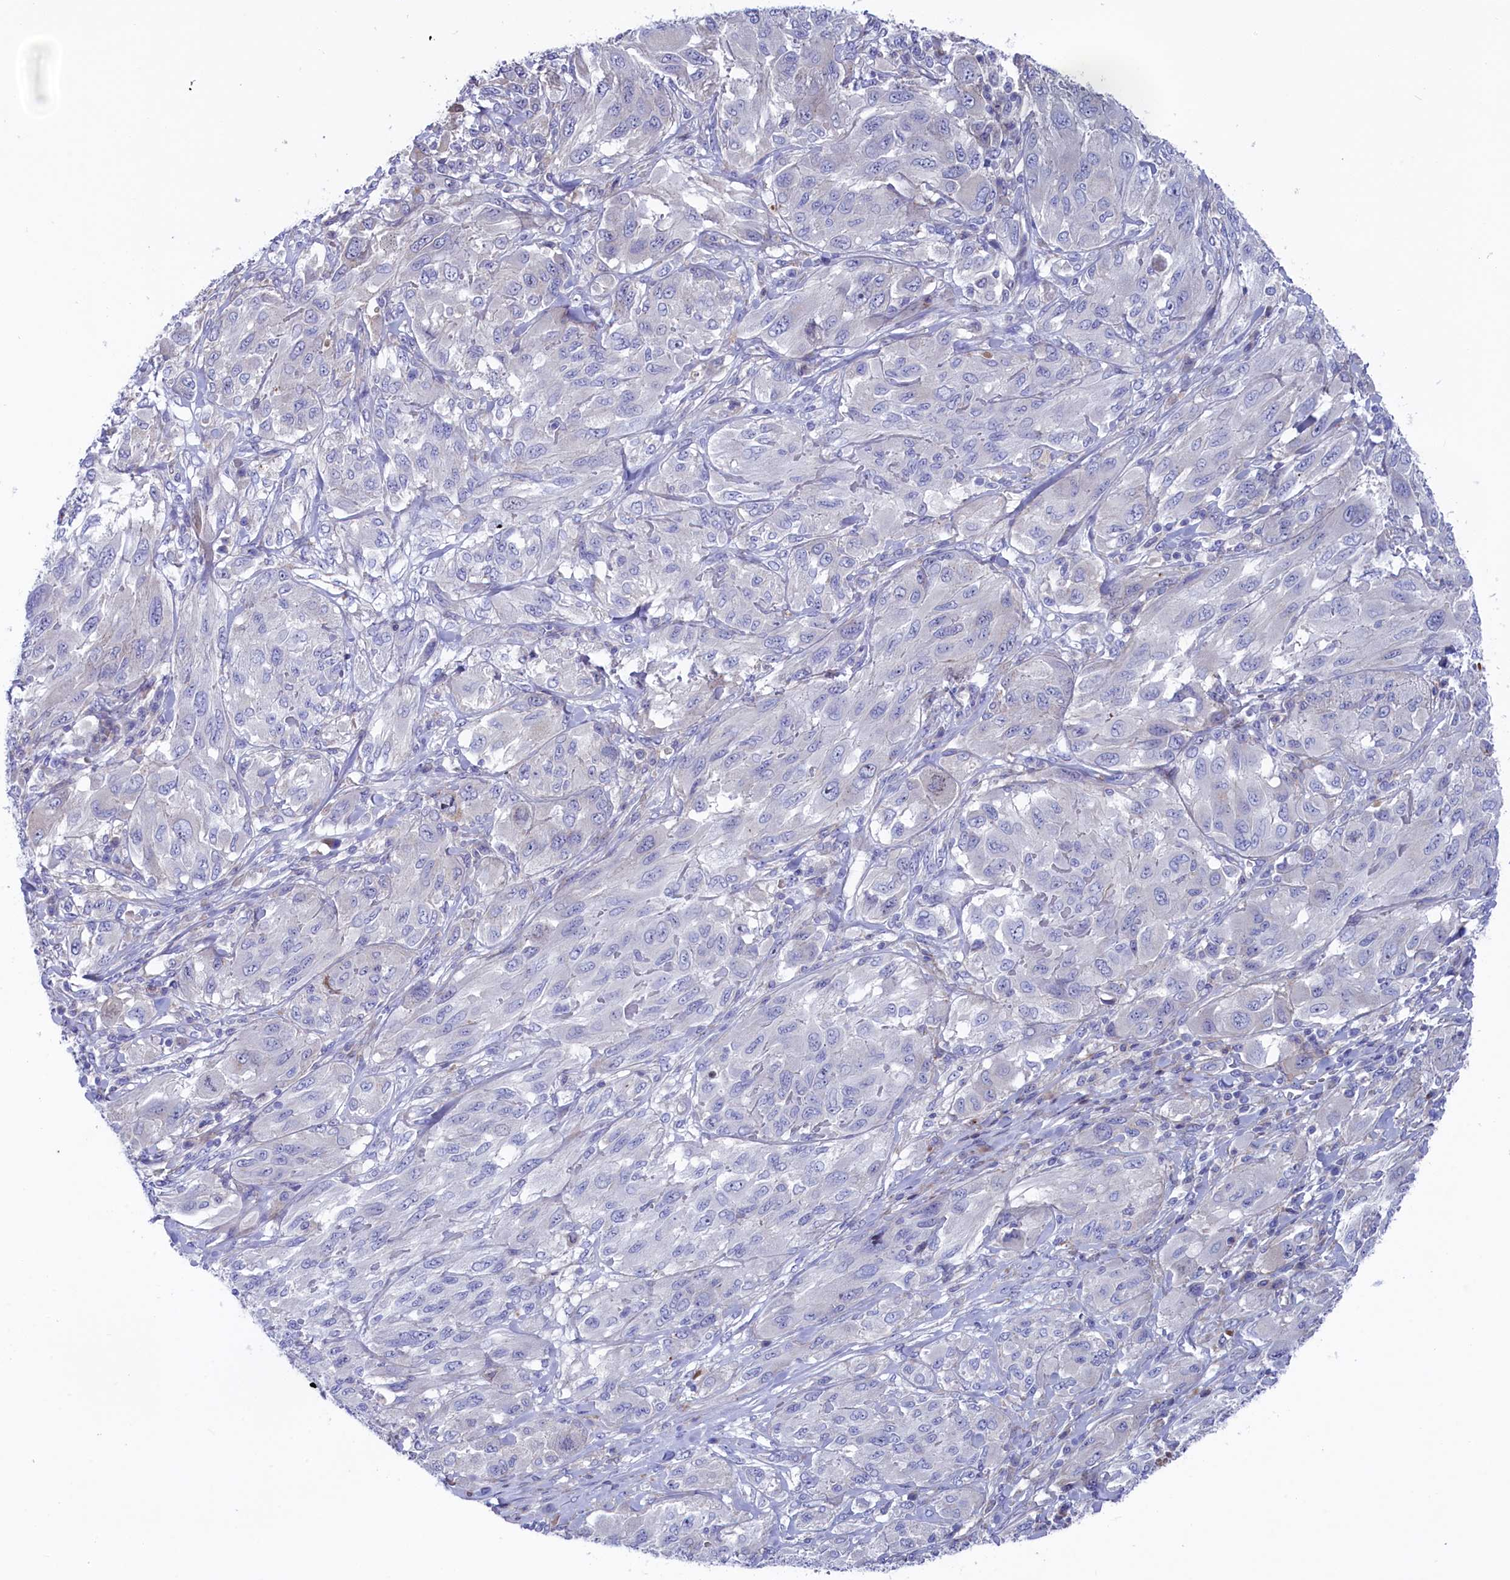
{"staining": {"intensity": "negative", "quantity": "none", "location": "none"}, "tissue": "melanoma", "cell_type": "Tumor cells", "image_type": "cancer", "snomed": [{"axis": "morphology", "description": "Malignant melanoma, NOS"}, {"axis": "topography", "description": "Skin"}], "caption": "Immunohistochemistry of melanoma exhibits no positivity in tumor cells. (DAB IHC, high magnification).", "gene": "NUDT7", "patient": {"sex": "female", "age": 91}}